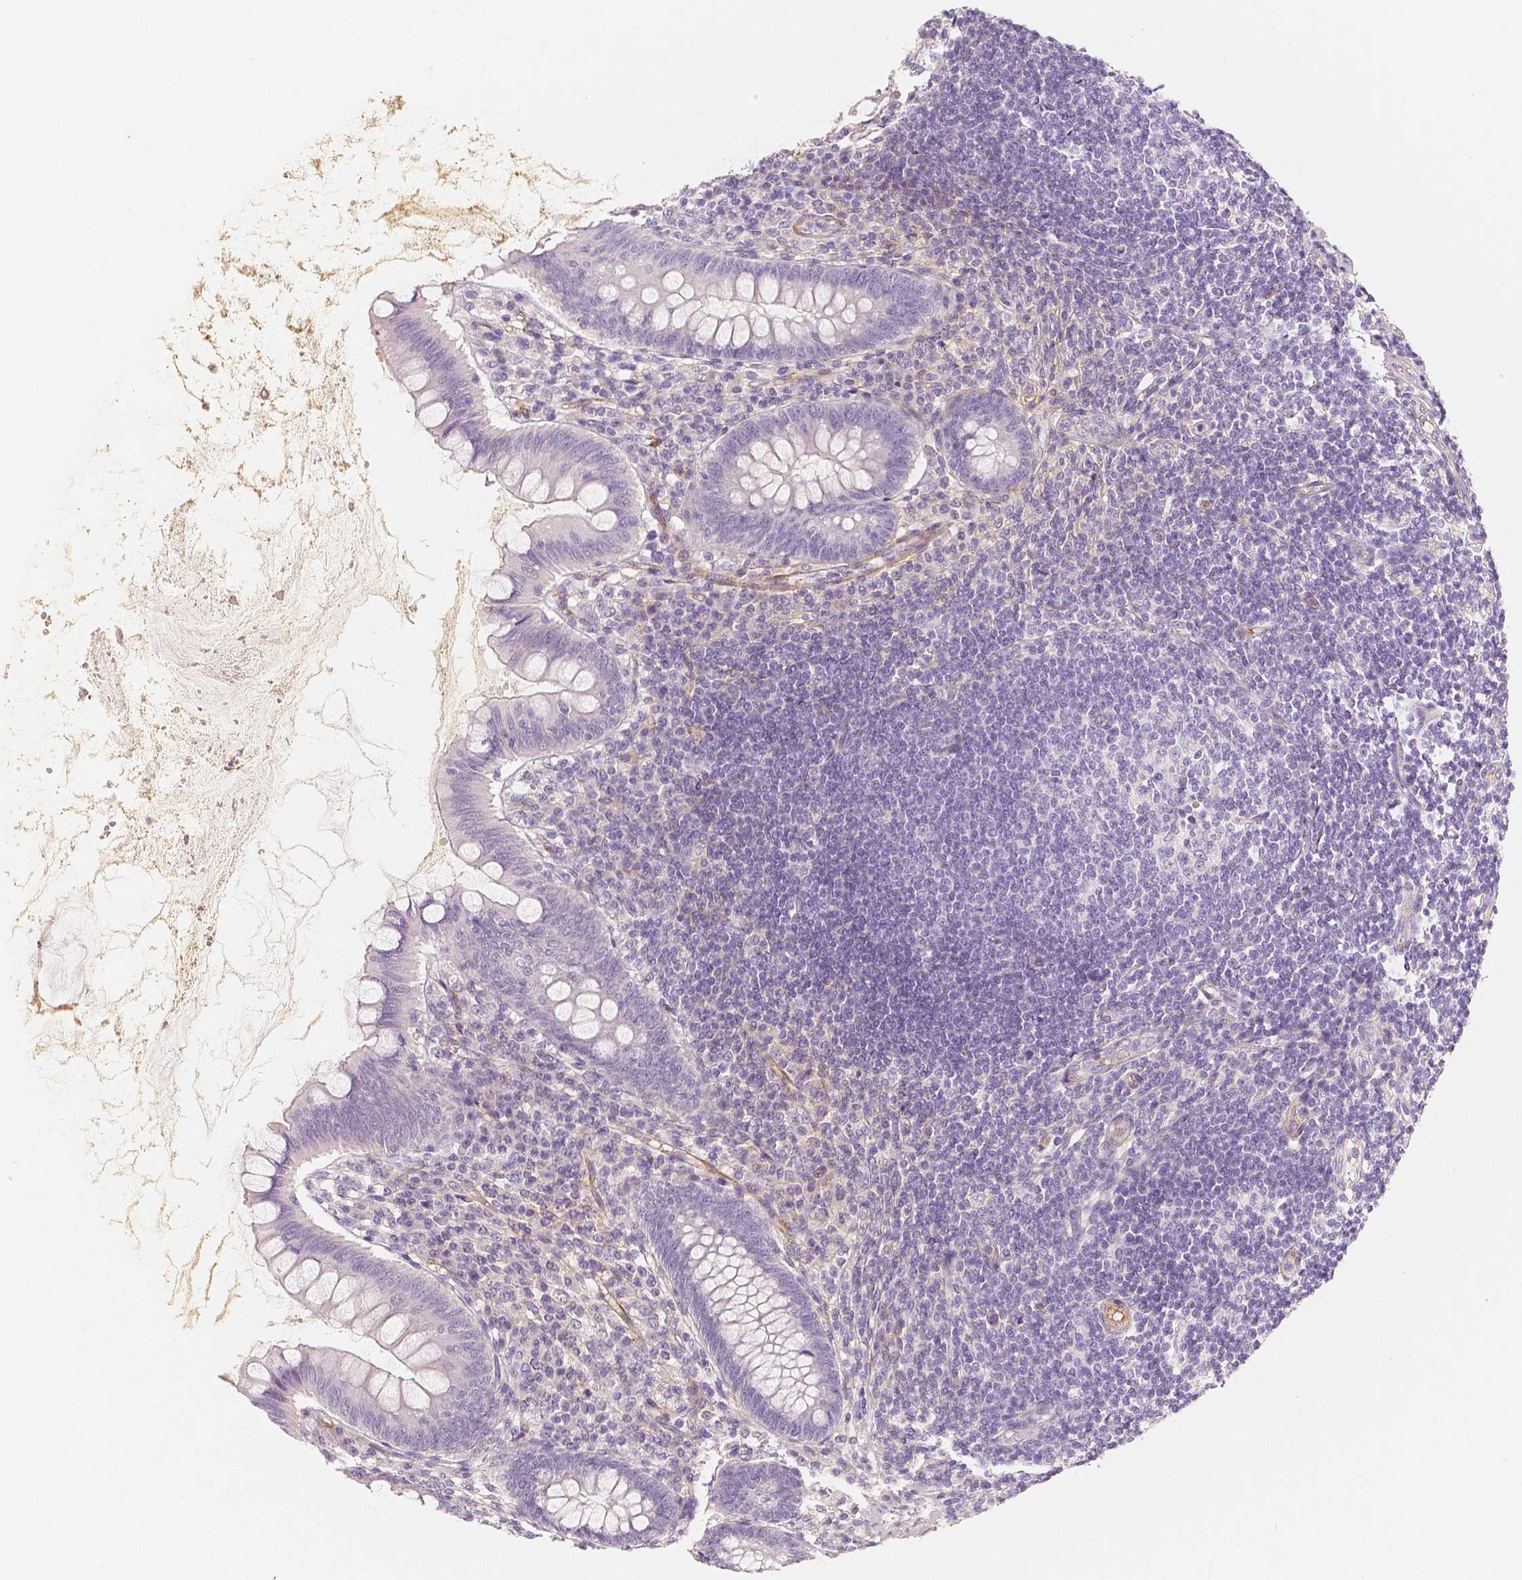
{"staining": {"intensity": "negative", "quantity": "none", "location": "none"}, "tissue": "appendix", "cell_type": "Glandular cells", "image_type": "normal", "snomed": [{"axis": "morphology", "description": "Normal tissue, NOS"}, {"axis": "topography", "description": "Appendix"}], "caption": "A high-resolution image shows IHC staining of normal appendix, which exhibits no significant positivity in glandular cells. Nuclei are stained in blue.", "gene": "THY1", "patient": {"sex": "female", "age": 57}}